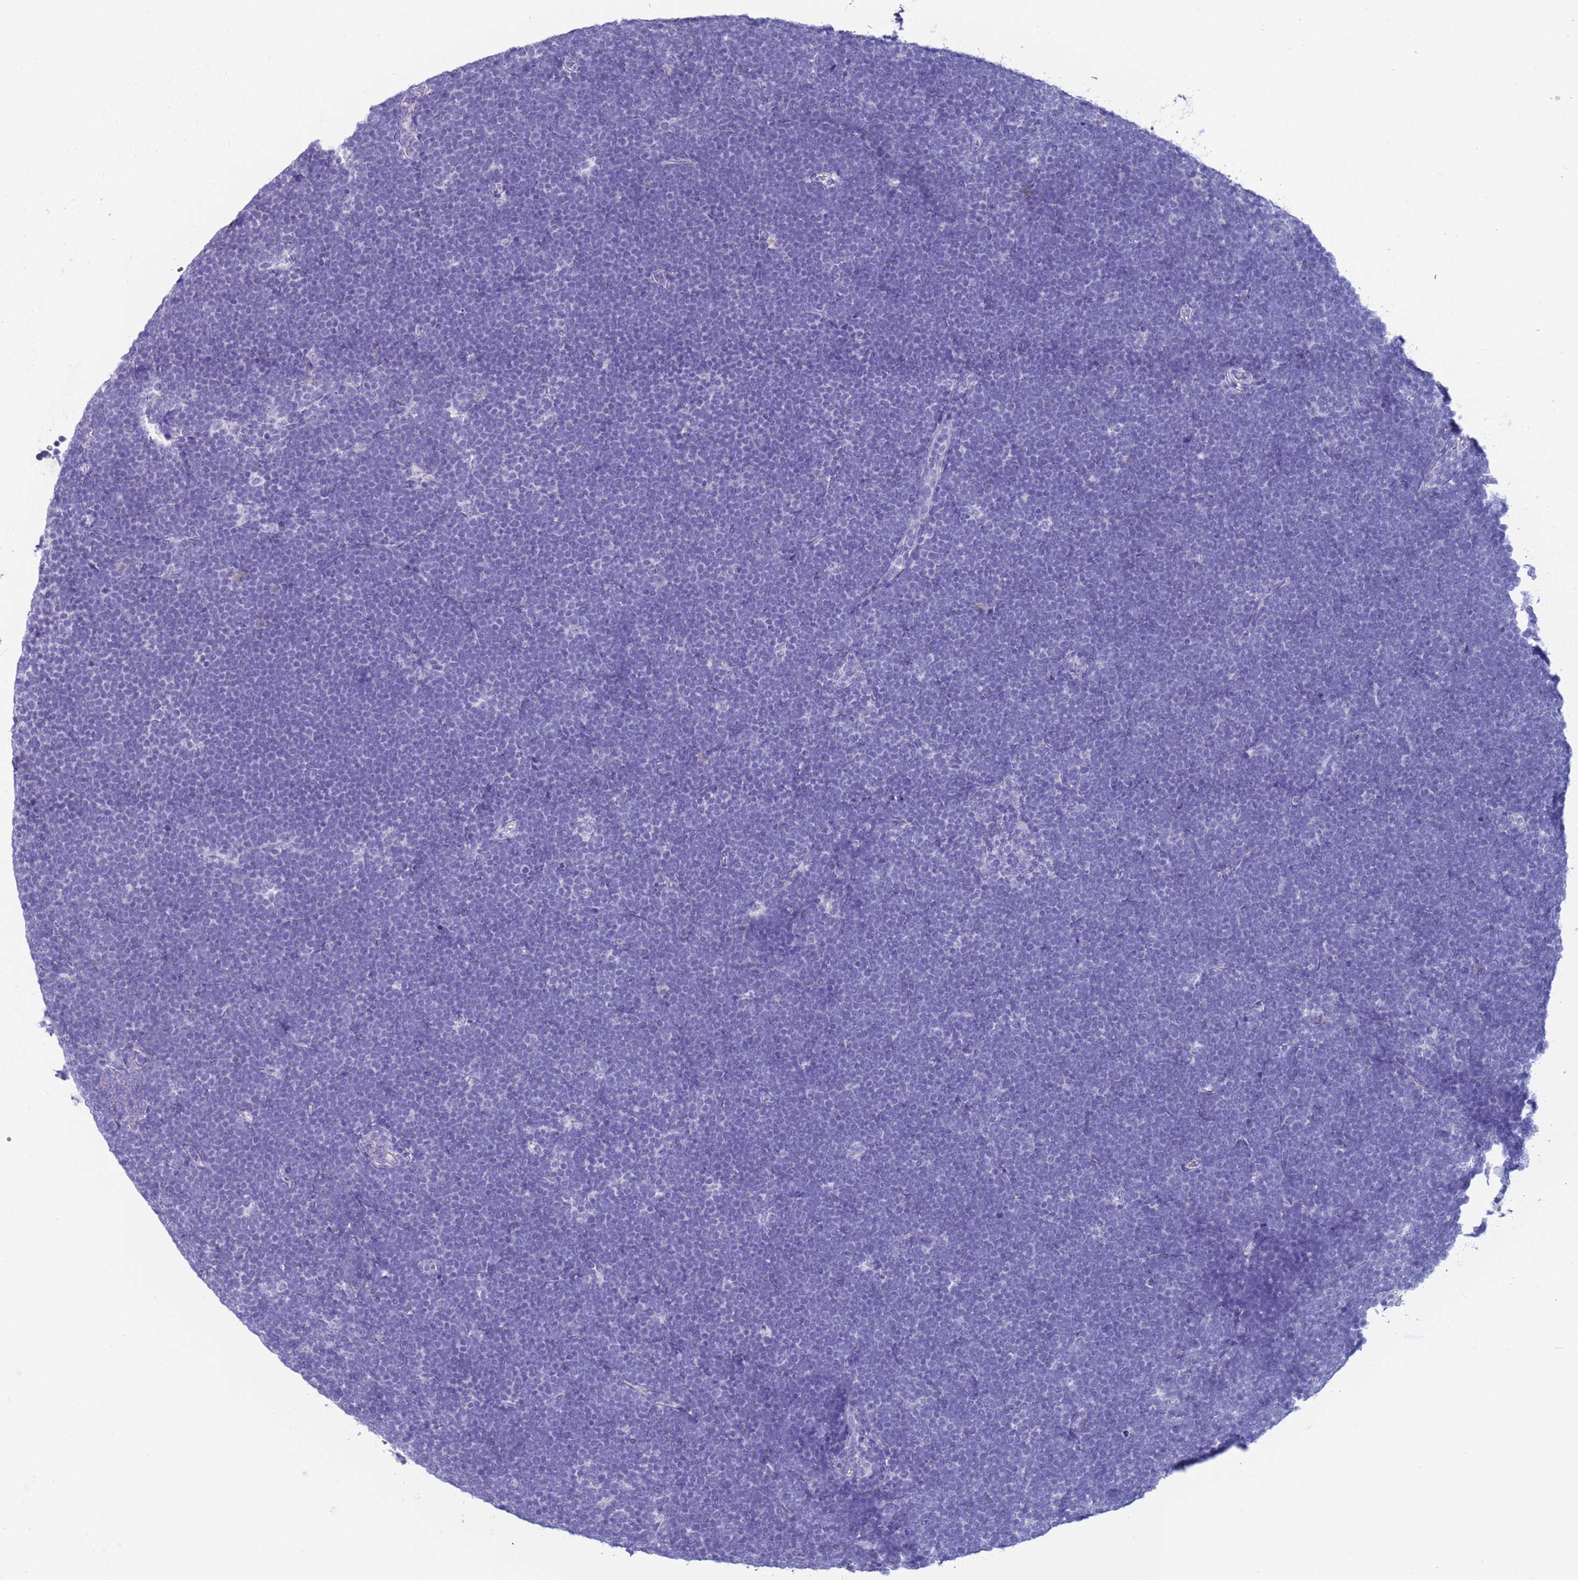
{"staining": {"intensity": "negative", "quantity": "none", "location": "none"}, "tissue": "lymphoma", "cell_type": "Tumor cells", "image_type": "cancer", "snomed": [{"axis": "morphology", "description": "Malignant lymphoma, non-Hodgkin's type, High grade"}, {"axis": "topography", "description": "Lymph node"}], "caption": "High magnification brightfield microscopy of malignant lymphoma, non-Hodgkin's type (high-grade) stained with DAB (3,3'-diaminobenzidine) (brown) and counterstained with hematoxylin (blue): tumor cells show no significant positivity.", "gene": "CKM", "patient": {"sex": "male", "age": 13}}